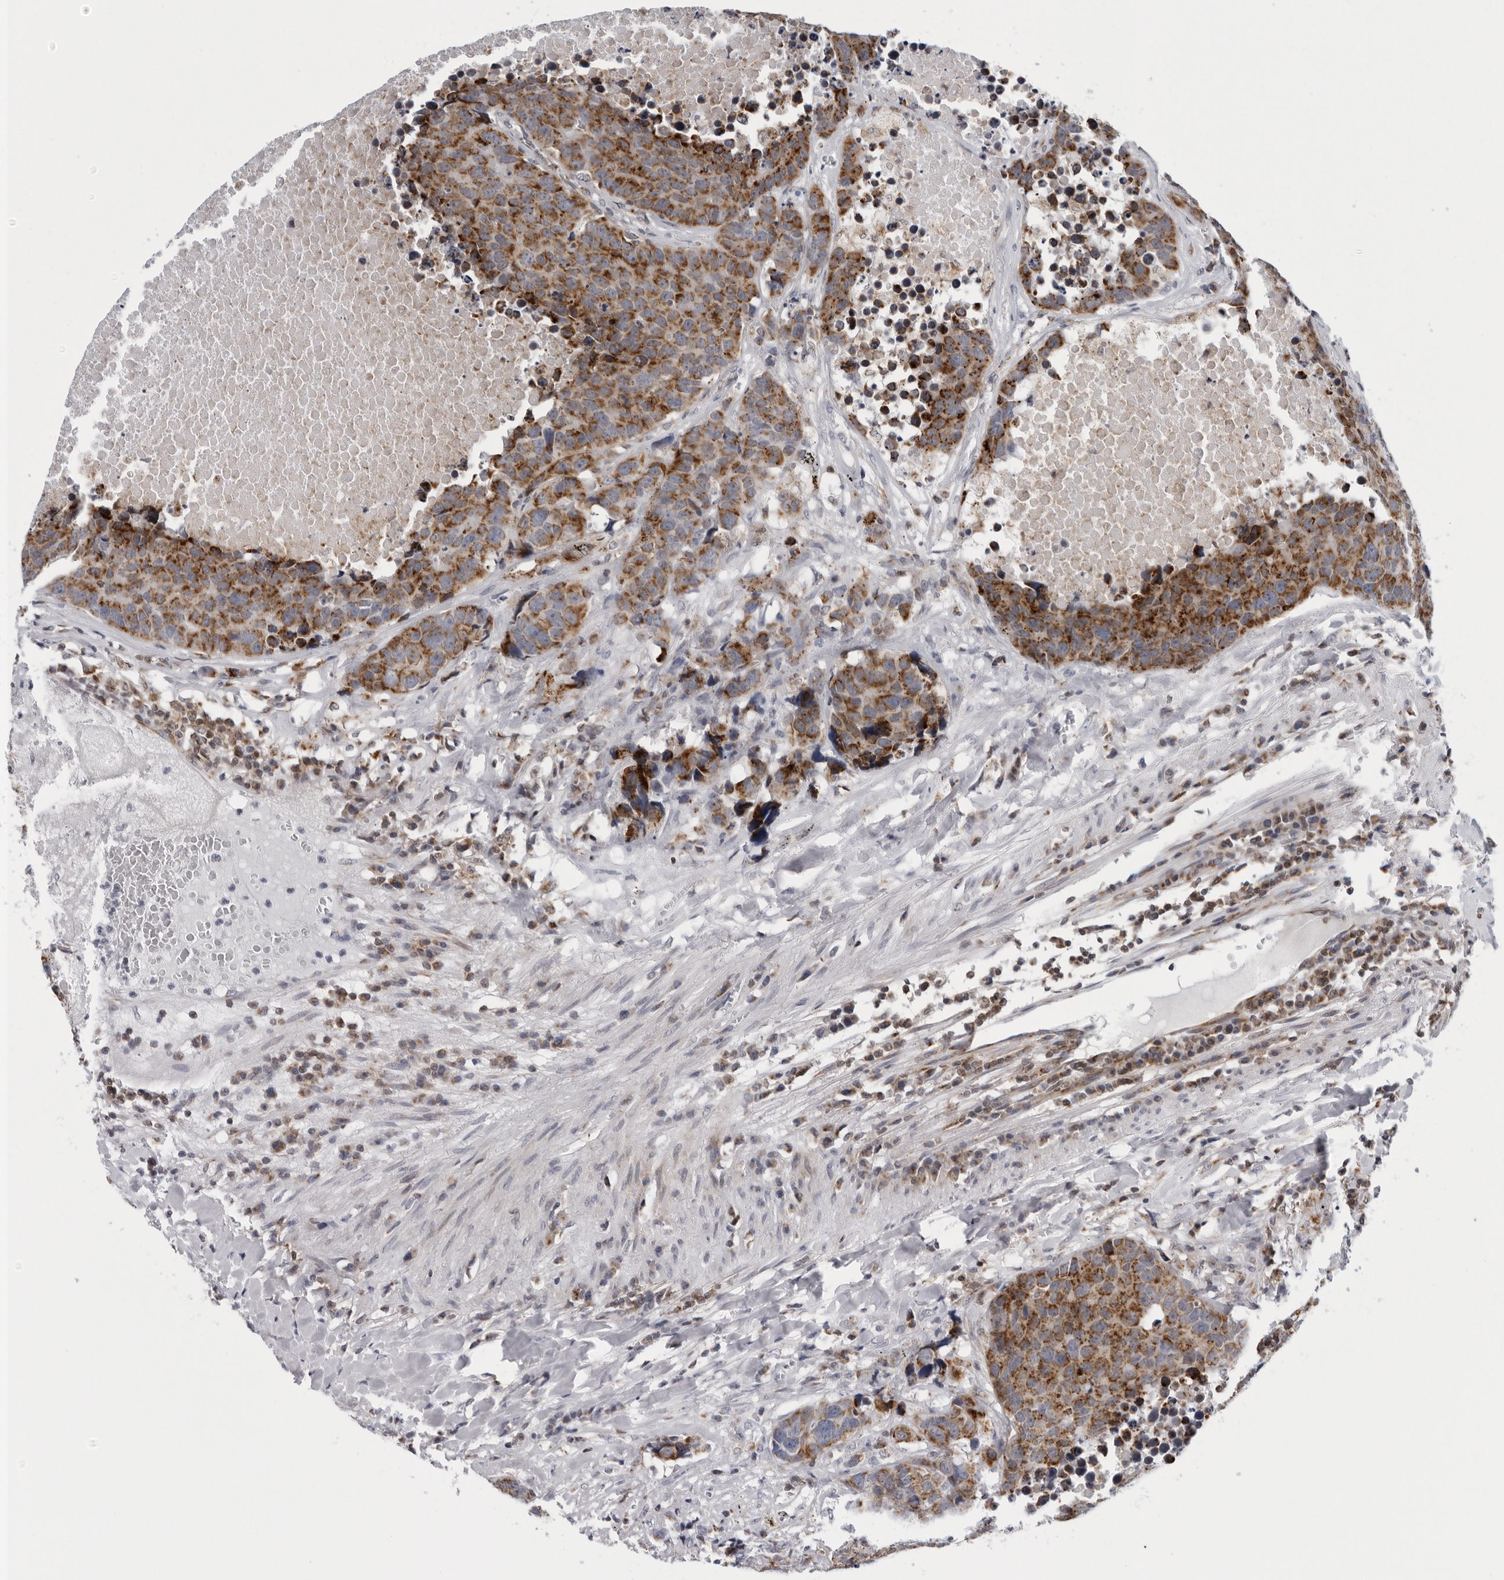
{"staining": {"intensity": "strong", "quantity": ">75%", "location": "cytoplasmic/membranous"}, "tissue": "carcinoid", "cell_type": "Tumor cells", "image_type": "cancer", "snomed": [{"axis": "morphology", "description": "Carcinoid, malignant, NOS"}, {"axis": "topography", "description": "Lung"}], "caption": "Immunohistochemical staining of carcinoid (malignant) shows high levels of strong cytoplasmic/membranous protein positivity in approximately >75% of tumor cells.", "gene": "CPT2", "patient": {"sex": "male", "age": 60}}